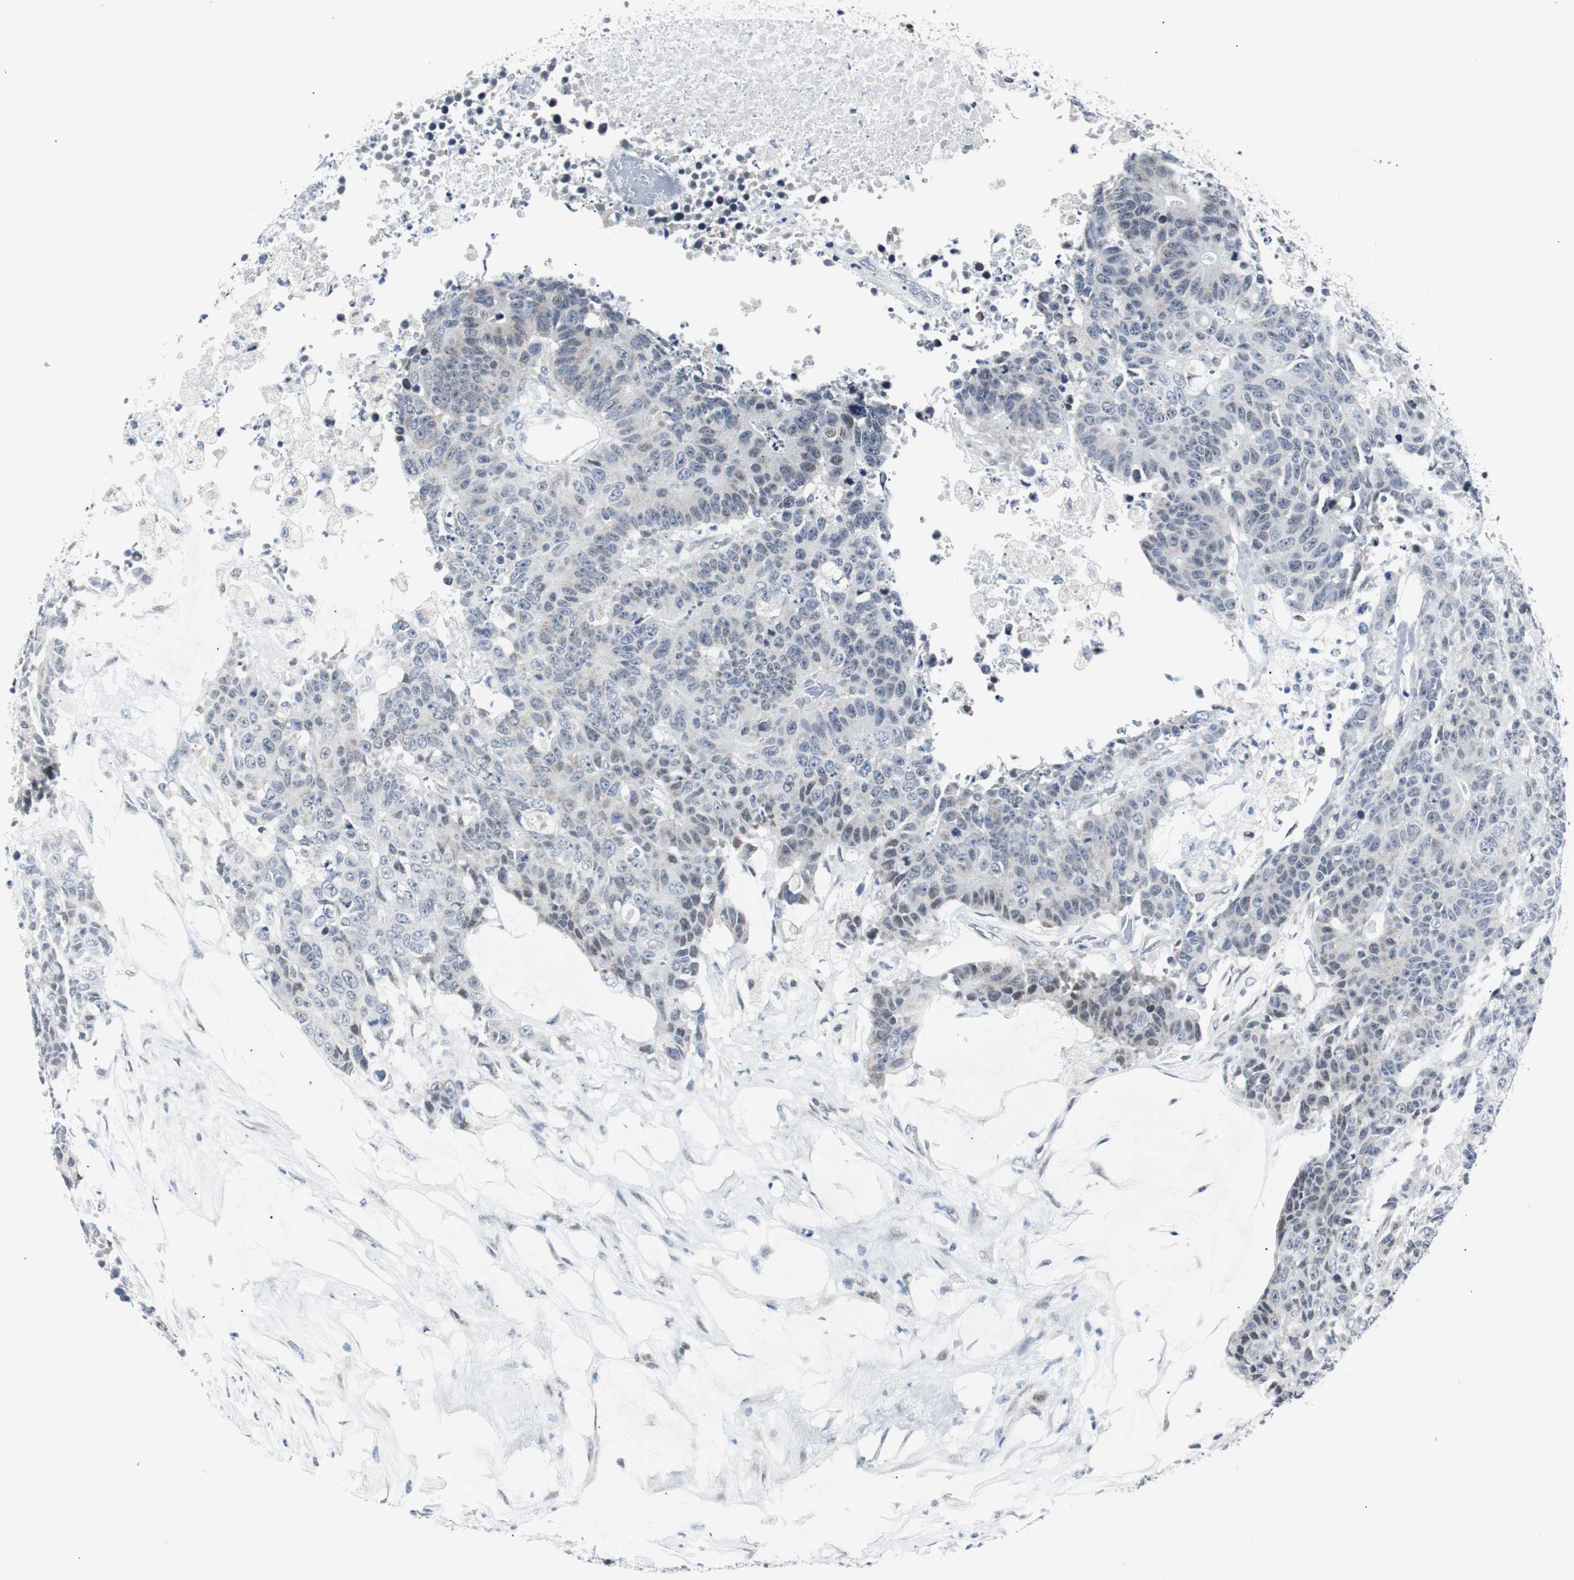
{"staining": {"intensity": "weak", "quantity": "<25%", "location": "nuclear"}, "tissue": "colorectal cancer", "cell_type": "Tumor cells", "image_type": "cancer", "snomed": [{"axis": "morphology", "description": "Adenocarcinoma, NOS"}, {"axis": "topography", "description": "Colon"}], "caption": "DAB (3,3'-diaminobenzidine) immunohistochemical staining of colorectal adenocarcinoma displays no significant staining in tumor cells.", "gene": "MTA1", "patient": {"sex": "female", "age": 86}}